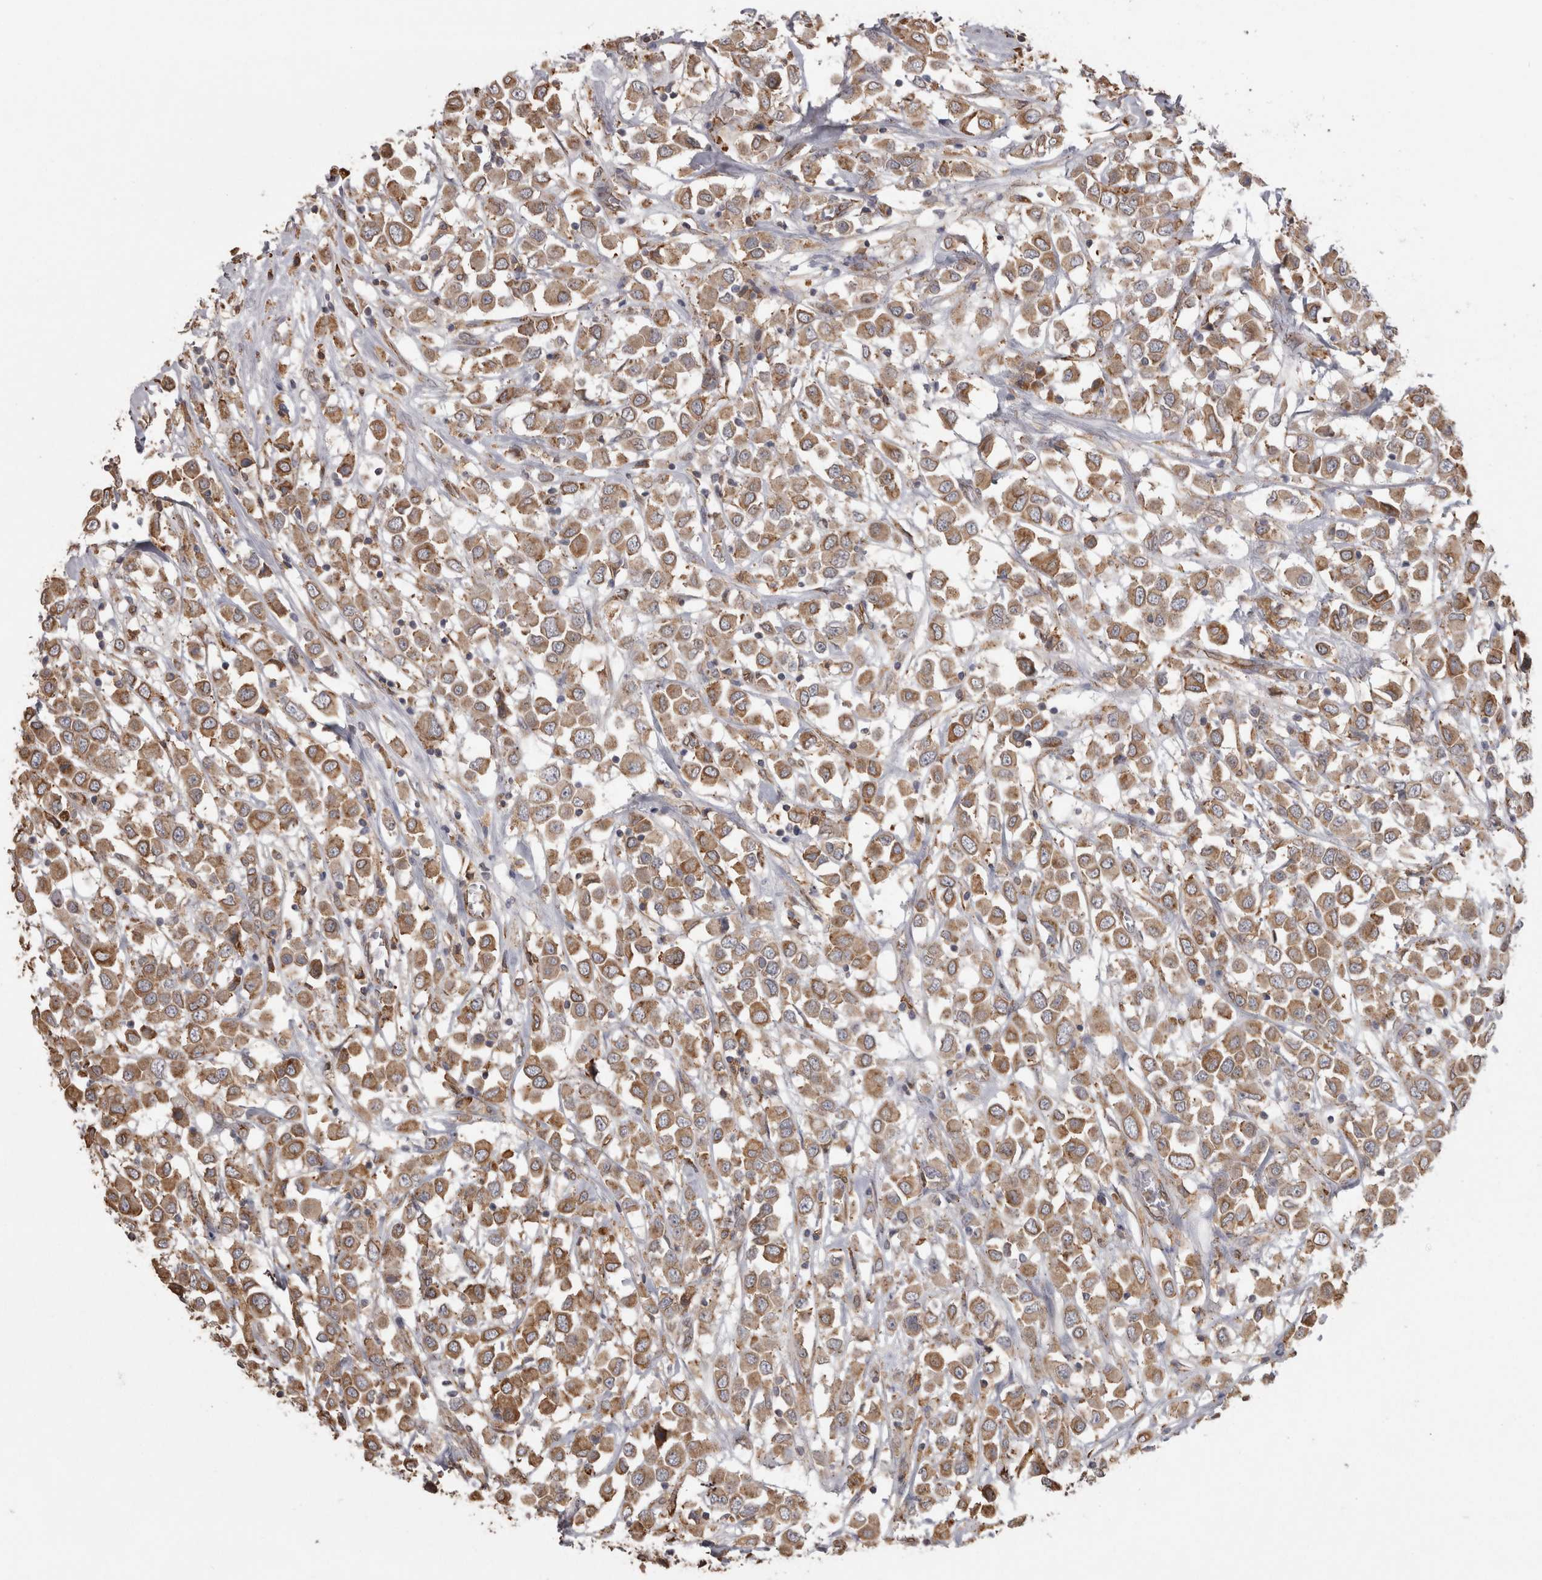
{"staining": {"intensity": "moderate", "quantity": ">75%", "location": "cytoplasmic/membranous"}, "tissue": "breast cancer", "cell_type": "Tumor cells", "image_type": "cancer", "snomed": [{"axis": "morphology", "description": "Duct carcinoma"}, {"axis": "topography", "description": "Breast"}], "caption": "About >75% of tumor cells in breast cancer (infiltrating ductal carcinoma) exhibit moderate cytoplasmic/membranous protein expression as visualized by brown immunohistochemical staining.", "gene": "PON2", "patient": {"sex": "female", "age": 61}}